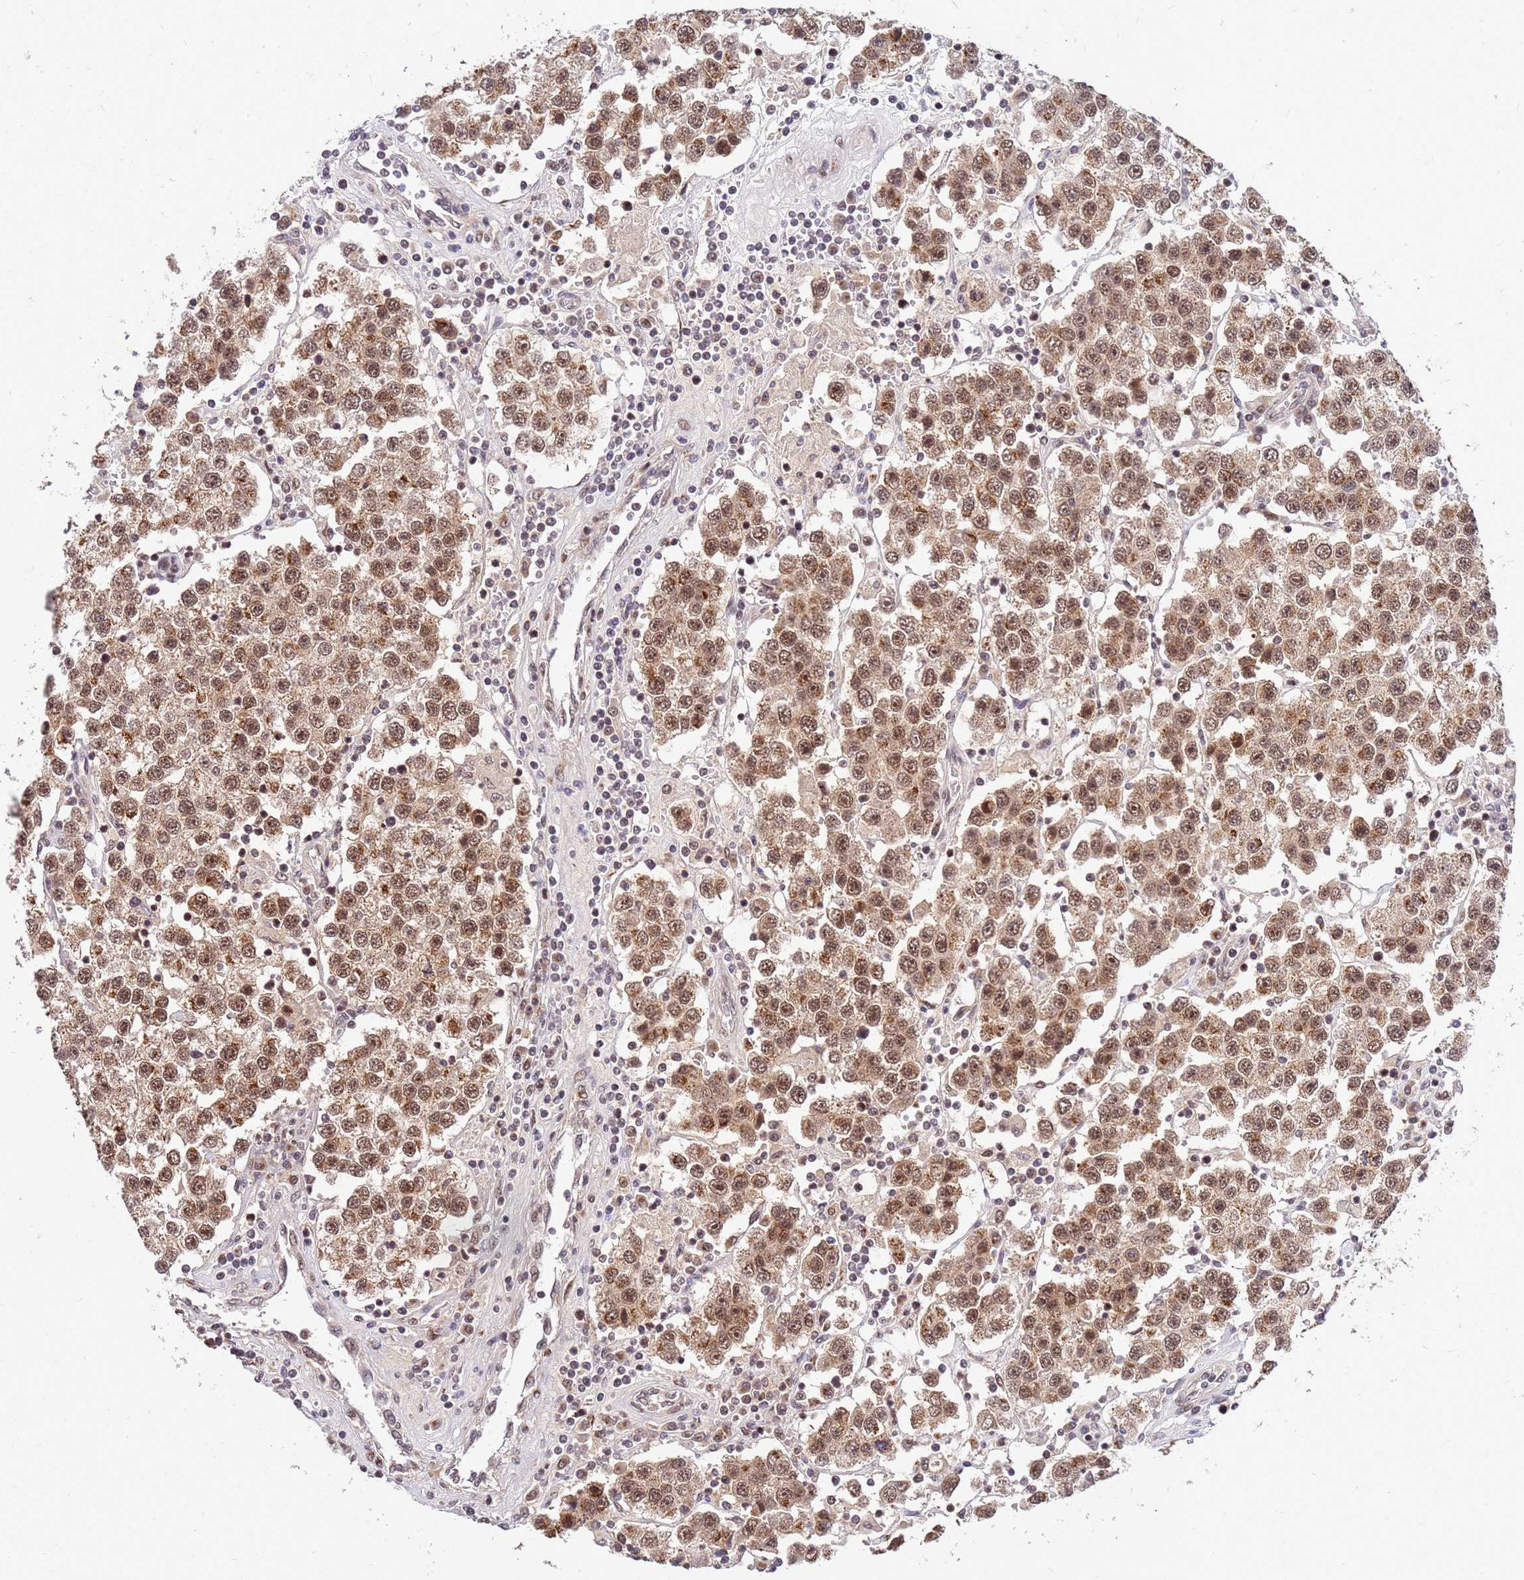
{"staining": {"intensity": "moderate", "quantity": ">75%", "location": "cytoplasmic/membranous,nuclear"}, "tissue": "testis cancer", "cell_type": "Tumor cells", "image_type": "cancer", "snomed": [{"axis": "morphology", "description": "Seminoma, NOS"}, {"axis": "topography", "description": "Testis"}], "caption": "This micrograph exhibits immunohistochemistry (IHC) staining of human testis cancer, with medium moderate cytoplasmic/membranous and nuclear positivity in about >75% of tumor cells.", "gene": "NCBP2", "patient": {"sex": "male", "age": 37}}